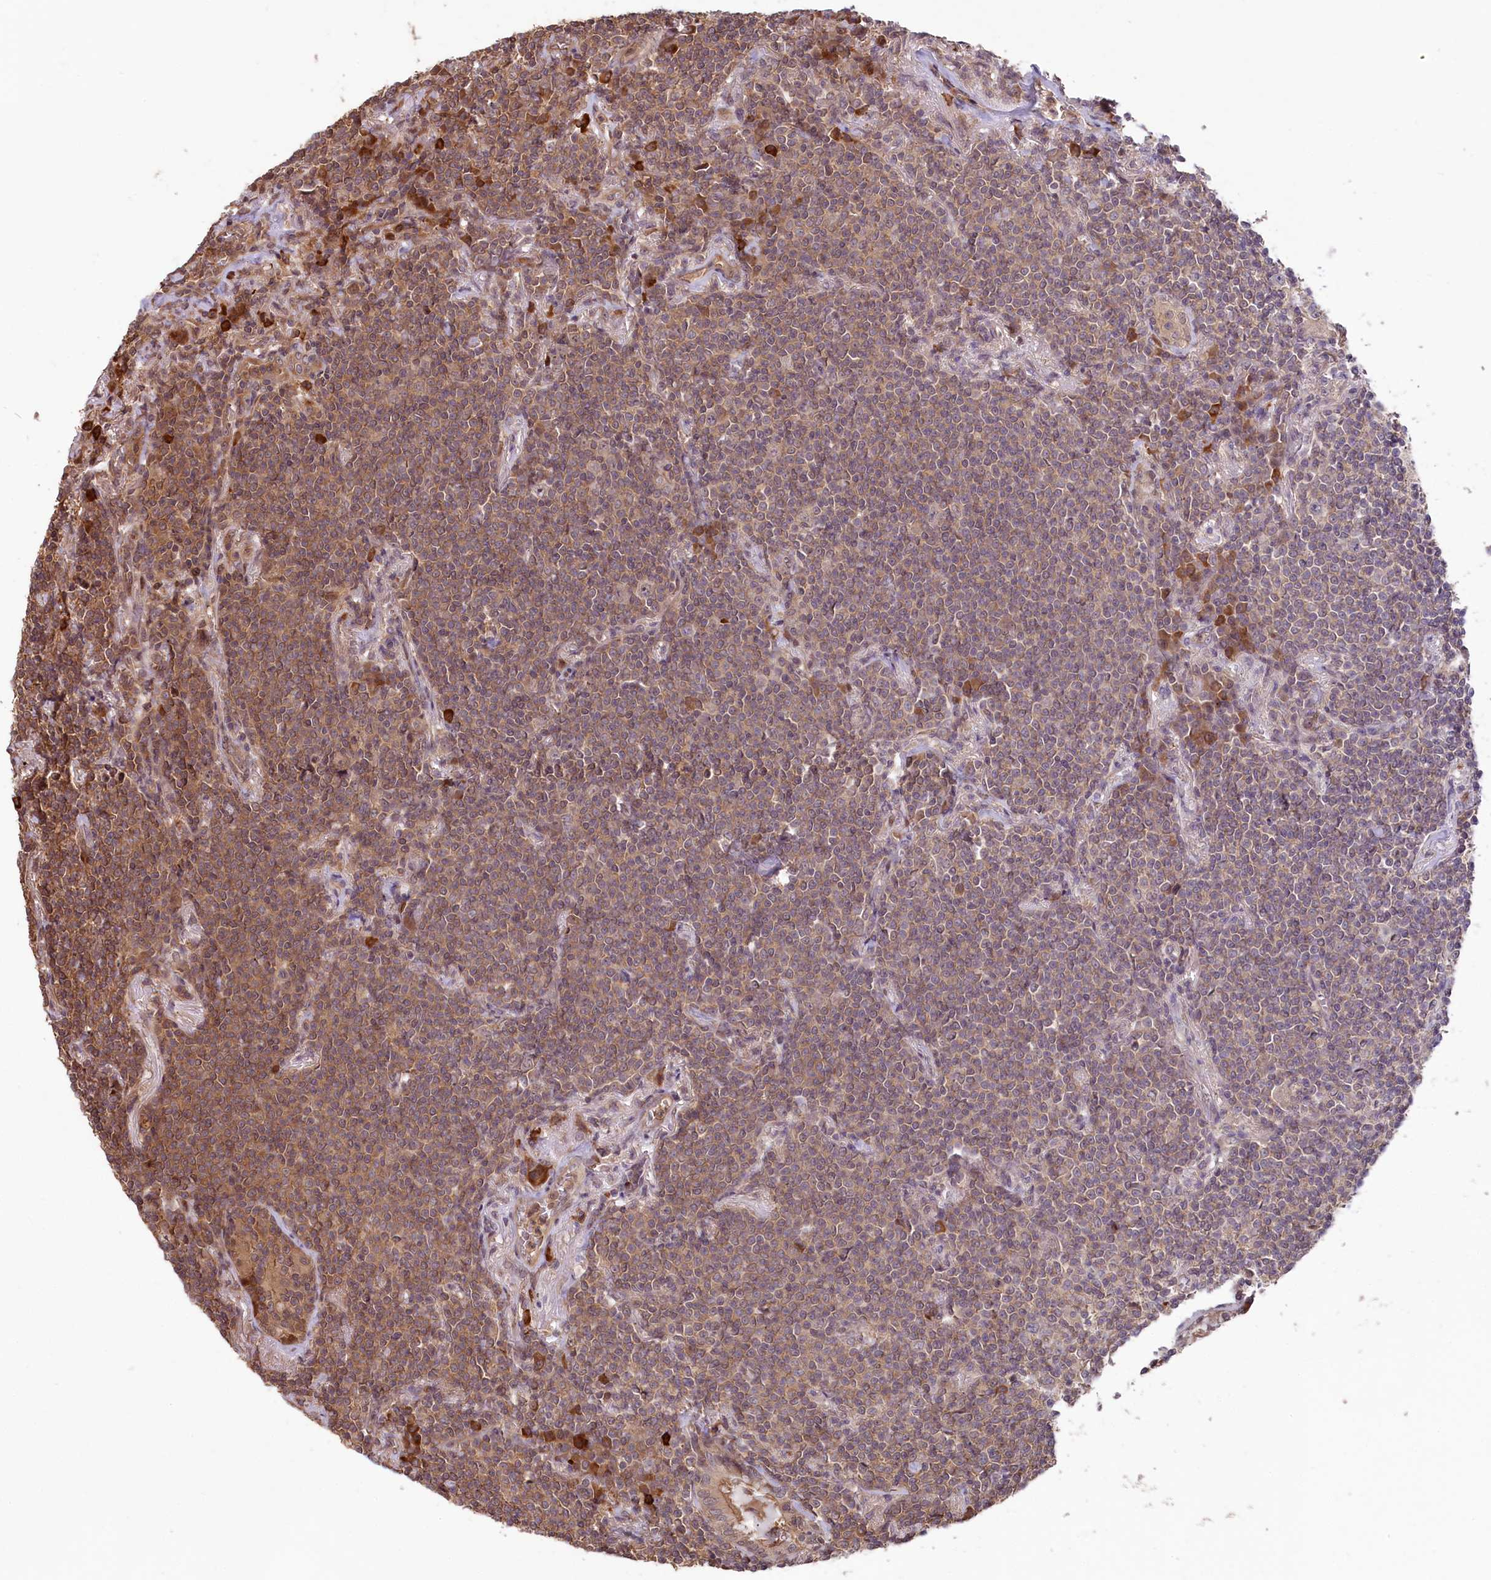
{"staining": {"intensity": "moderate", "quantity": "25%-75%", "location": "cytoplasmic/membranous"}, "tissue": "lymphoma", "cell_type": "Tumor cells", "image_type": "cancer", "snomed": [{"axis": "morphology", "description": "Malignant lymphoma, non-Hodgkin's type, Low grade"}, {"axis": "topography", "description": "Lung"}], "caption": "Moderate cytoplasmic/membranous protein staining is seen in approximately 25%-75% of tumor cells in low-grade malignant lymphoma, non-Hodgkin's type.", "gene": "RIC8A", "patient": {"sex": "female", "age": 71}}